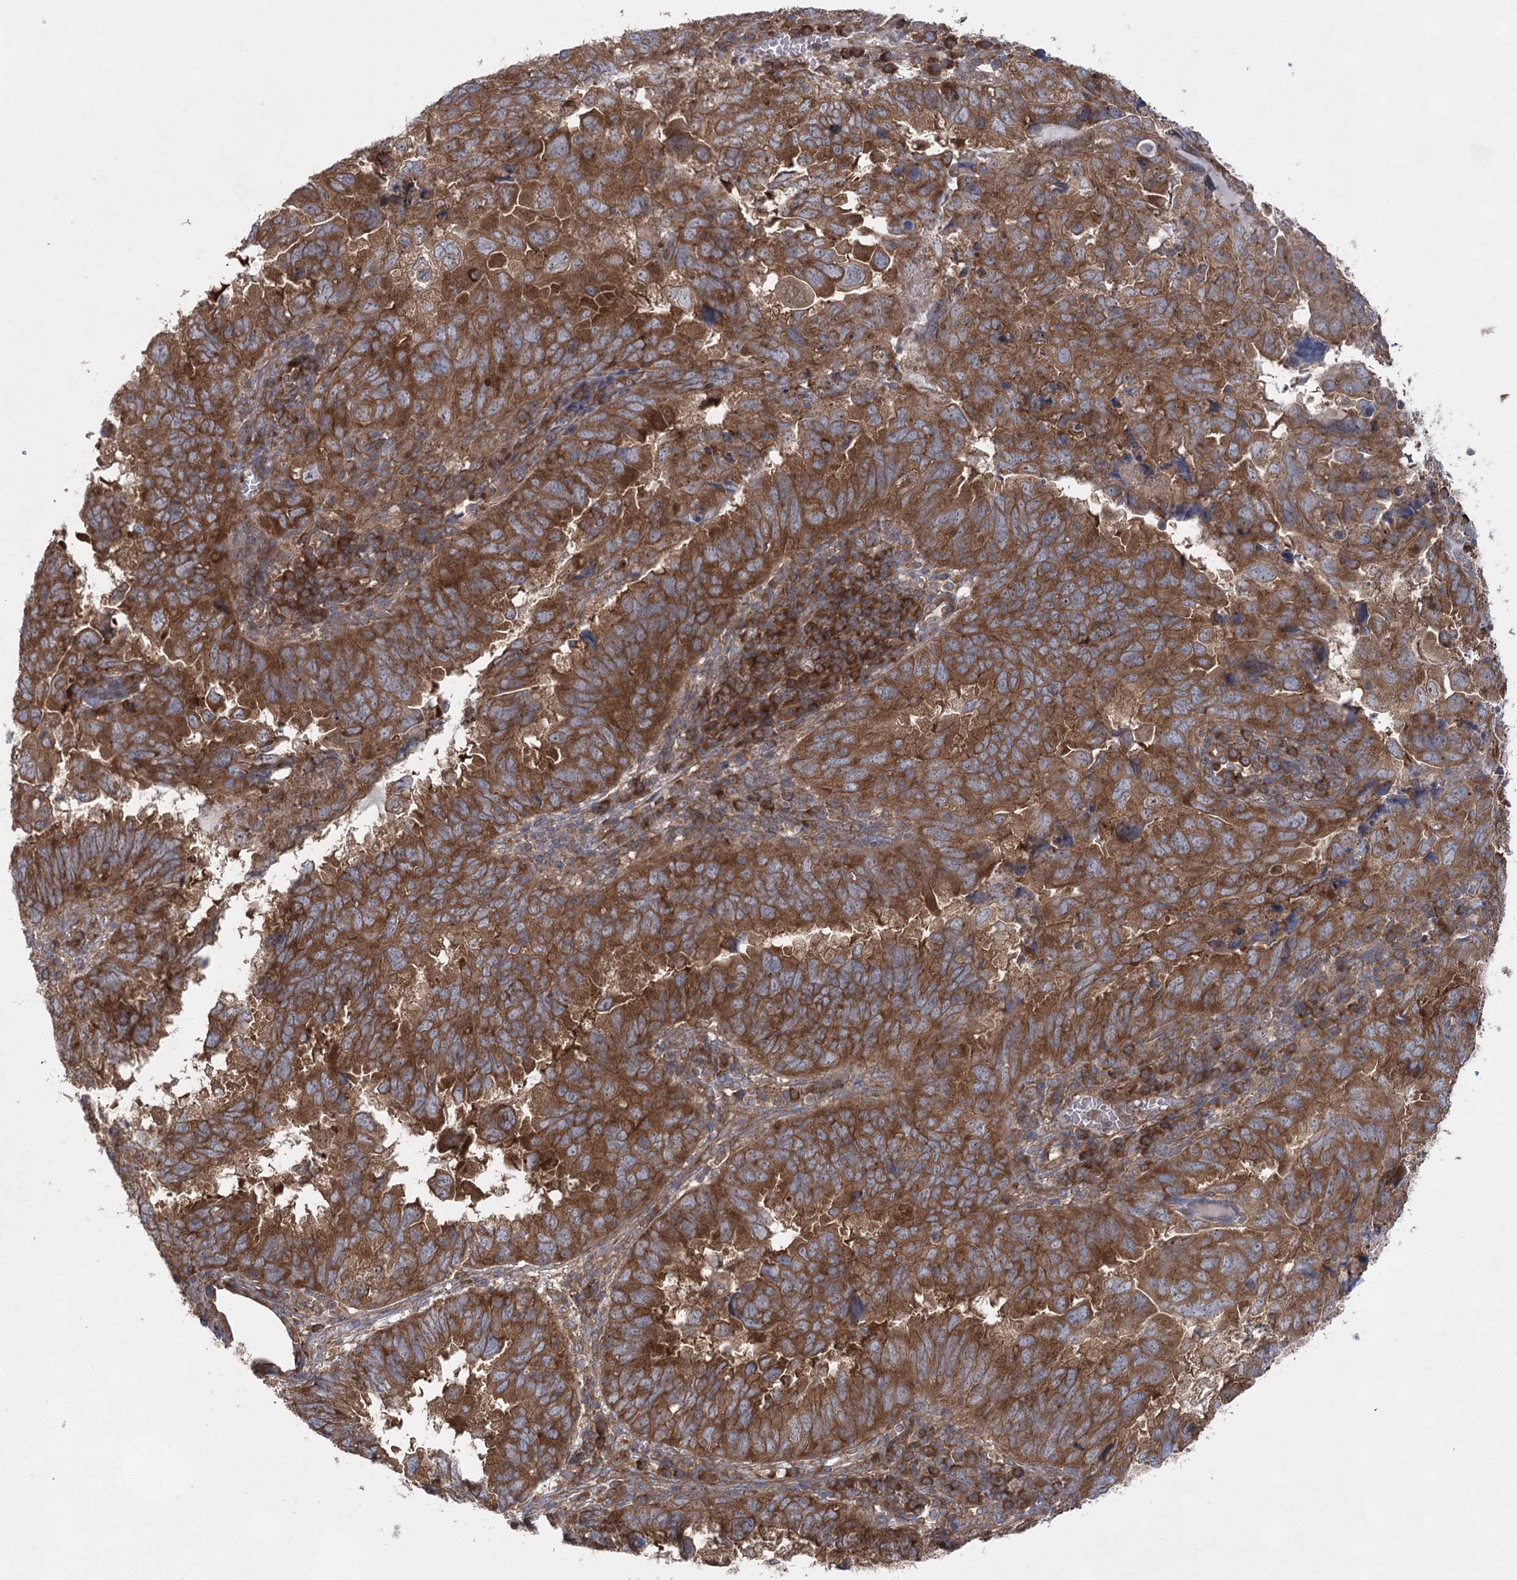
{"staining": {"intensity": "strong", "quantity": ">75%", "location": "cytoplasmic/membranous"}, "tissue": "endometrial cancer", "cell_type": "Tumor cells", "image_type": "cancer", "snomed": [{"axis": "morphology", "description": "Adenocarcinoma, NOS"}, {"axis": "topography", "description": "Uterus"}], "caption": "Adenocarcinoma (endometrial) was stained to show a protein in brown. There is high levels of strong cytoplasmic/membranous staining in about >75% of tumor cells.", "gene": "EIF3A", "patient": {"sex": "female", "age": 77}}